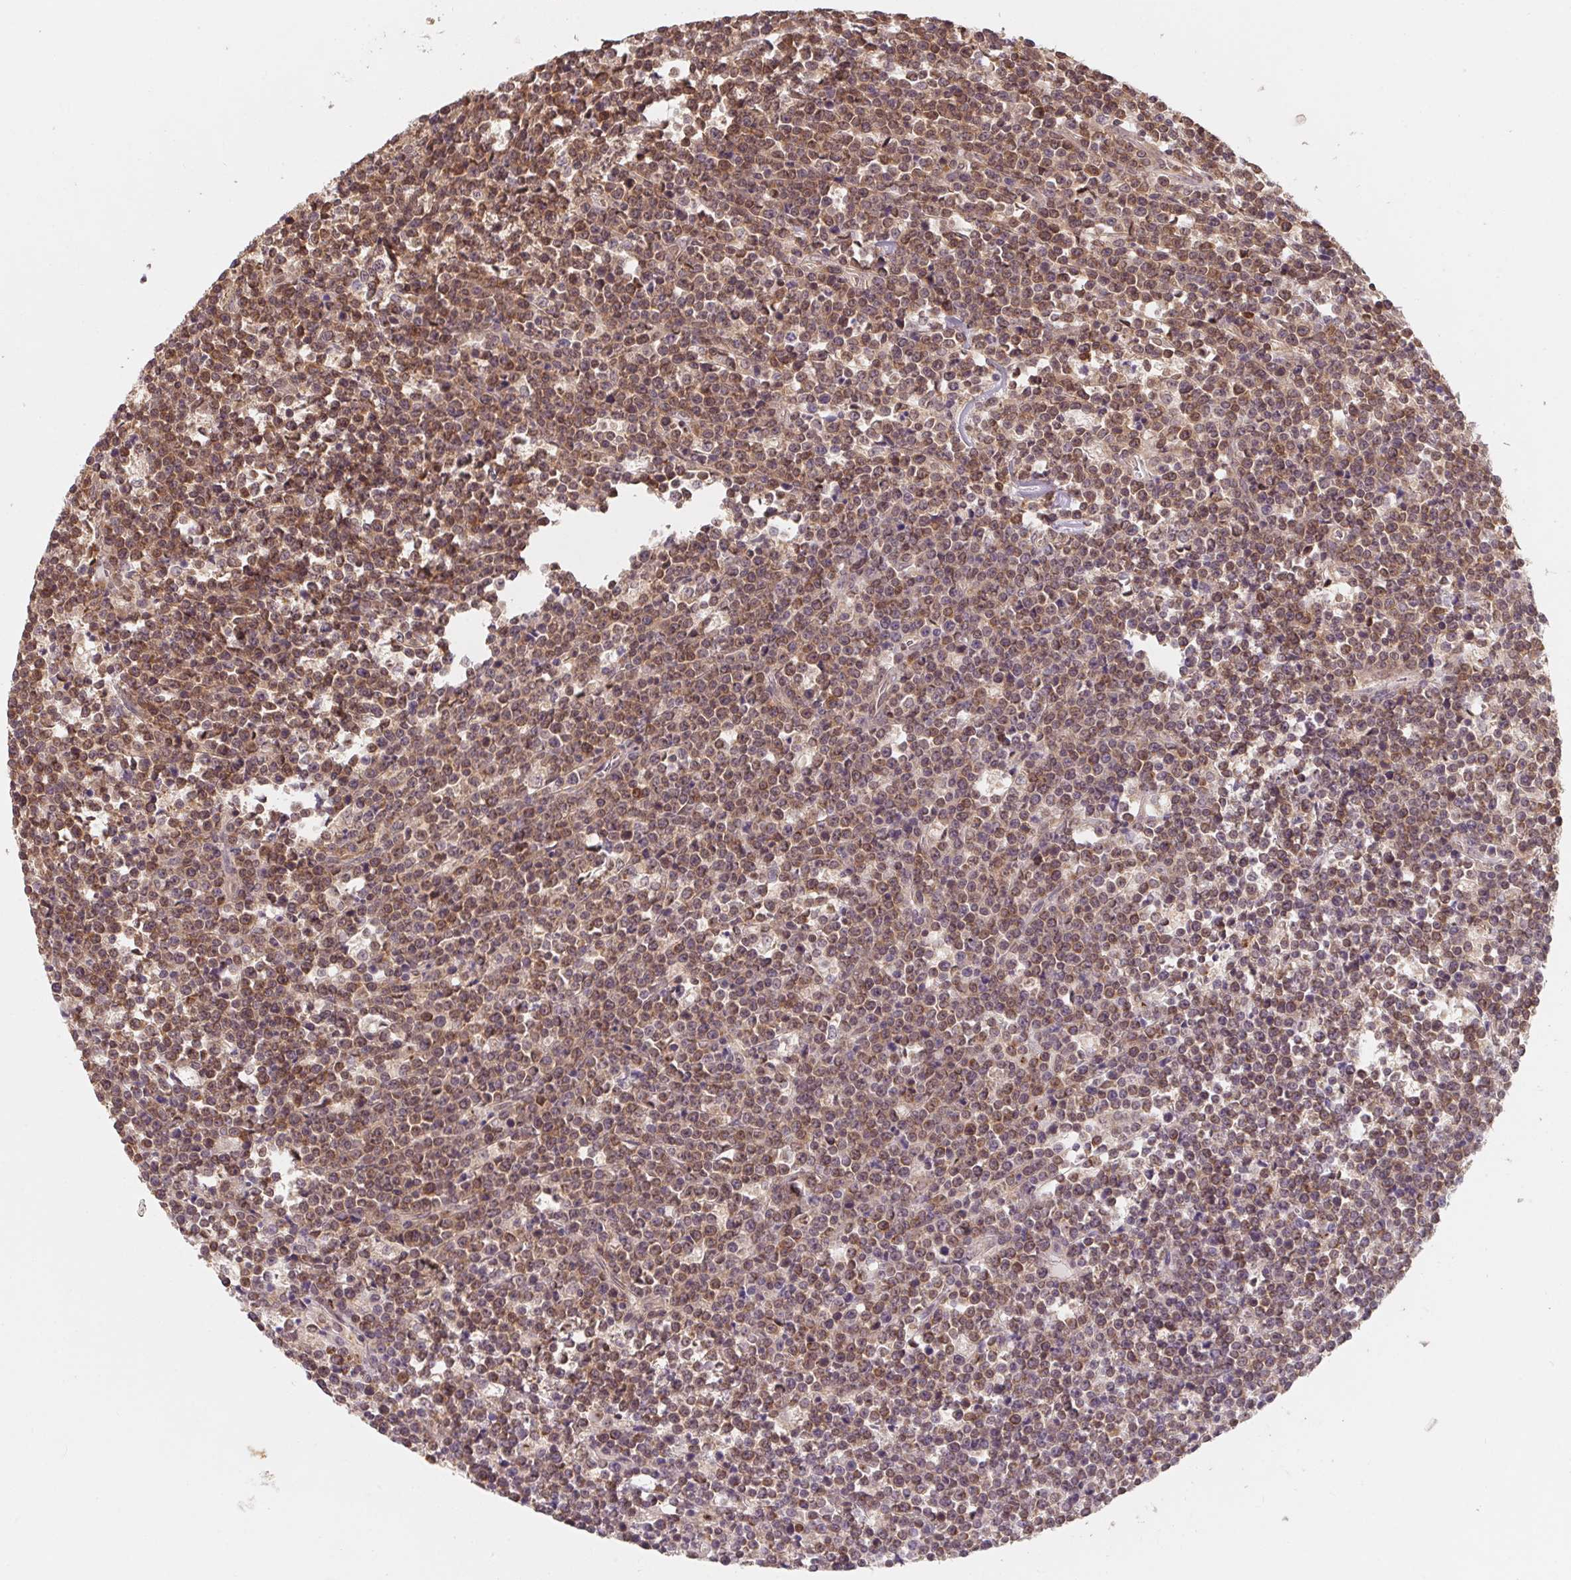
{"staining": {"intensity": "moderate", "quantity": ">75%", "location": "cytoplasmic/membranous,nuclear"}, "tissue": "lymphoma", "cell_type": "Tumor cells", "image_type": "cancer", "snomed": [{"axis": "morphology", "description": "Malignant lymphoma, non-Hodgkin's type, High grade"}, {"axis": "topography", "description": "Ovary"}], "caption": "Protein expression by immunohistochemistry (IHC) displays moderate cytoplasmic/membranous and nuclear expression in approximately >75% of tumor cells in high-grade malignant lymphoma, non-Hodgkin's type.", "gene": "ANKRD13A", "patient": {"sex": "female", "age": 56}}